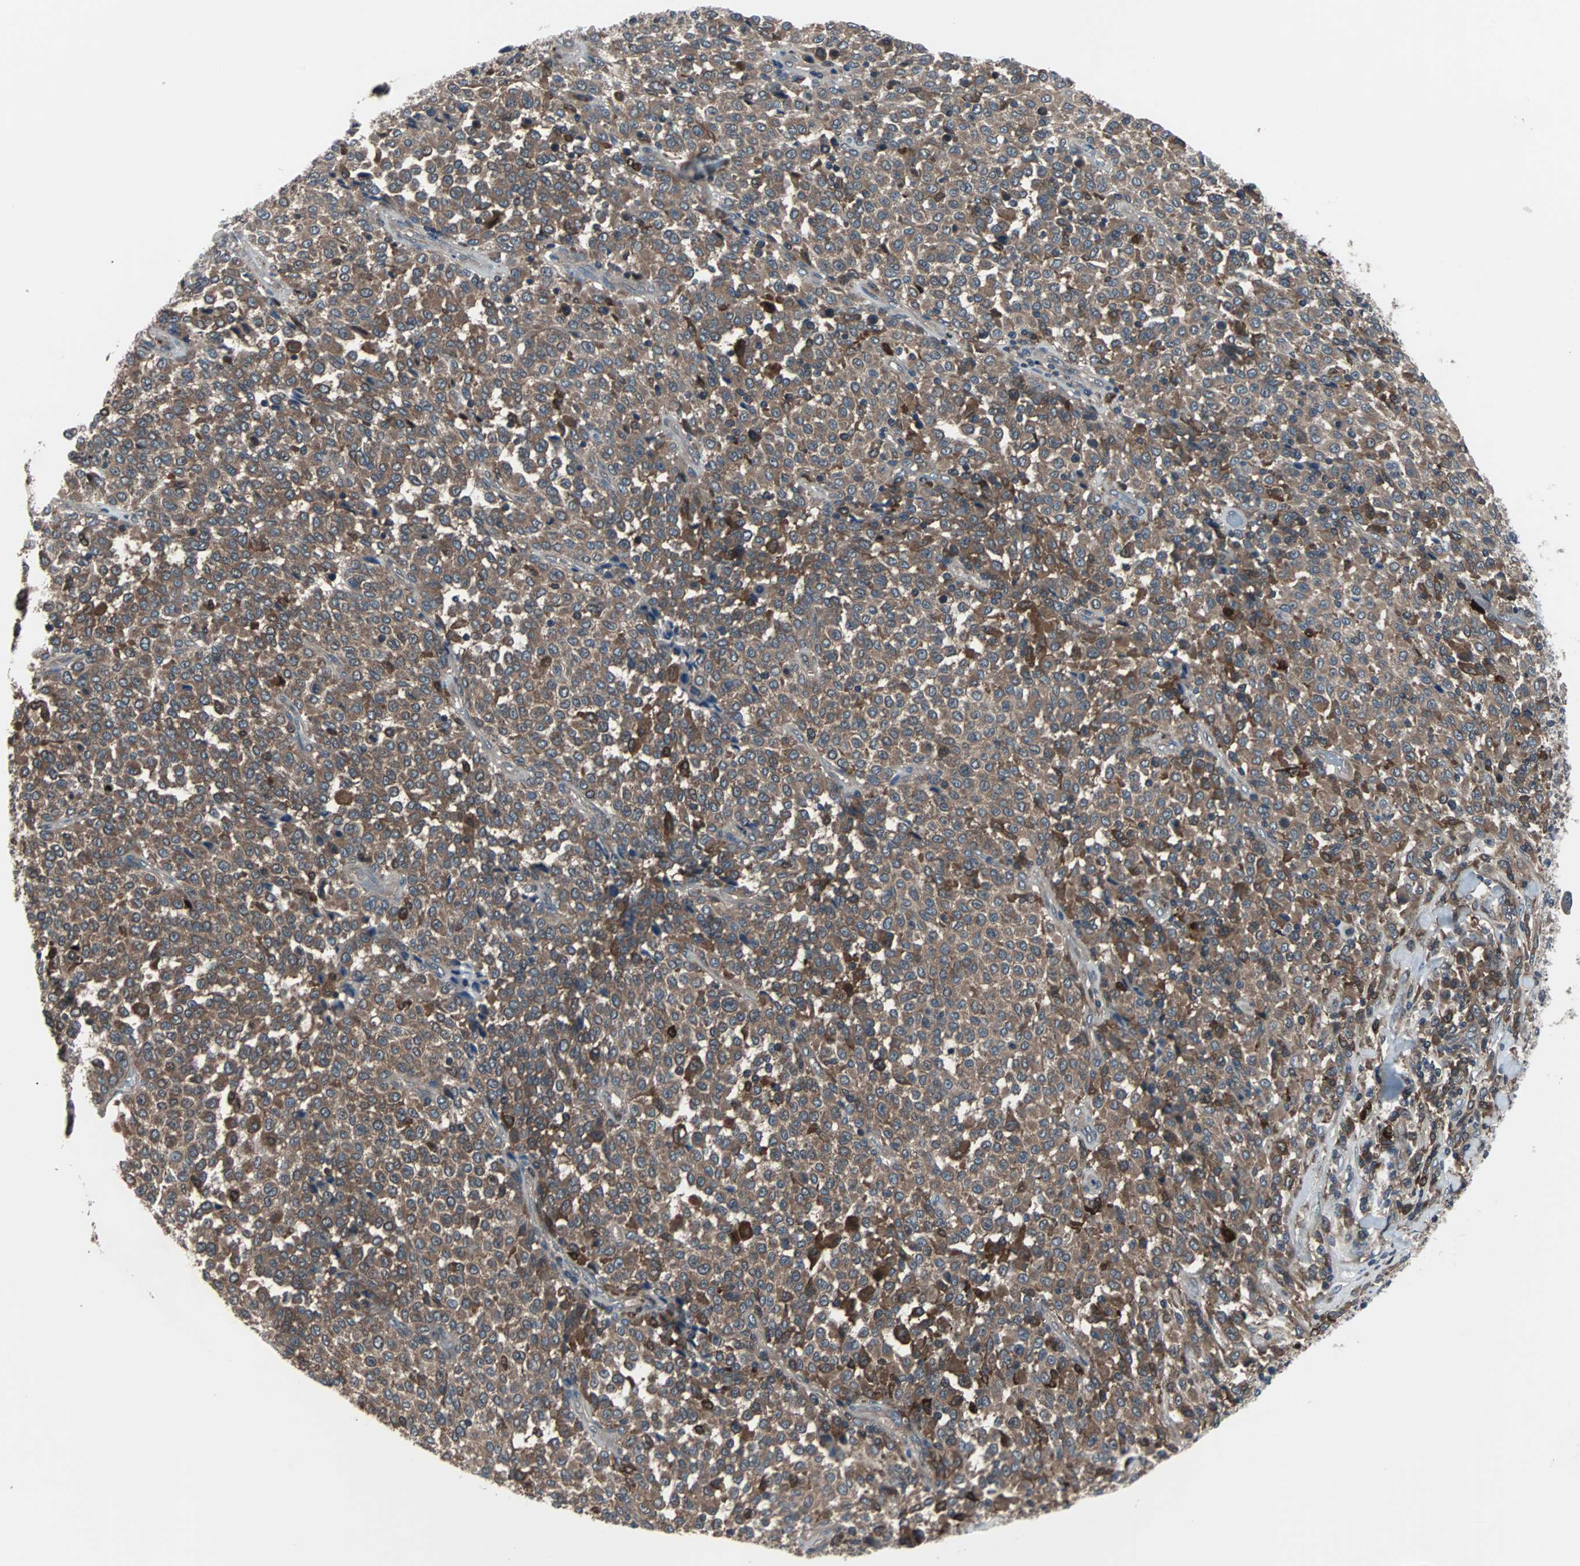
{"staining": {"intensity": "moderate", "quantity": ">75%", "location": "cytoplasmic/membranous"}, "tissue": "melanoma", "cell_type": "Tumor cells", "image_type": "cancer", "snomed": [{"axis": "morphology", "description": "Malignant melanoma, Metastatic site"}, {"axis": "topography", "description": "Pancreas"}], "caption": "The micrograph reveals a brown stain indicating the presence of a protein in the cytoplasmic/membranous of tumor cells in melanoma.", "gene": "PAK1", "patient": {"sex": "female", "age": 30}}